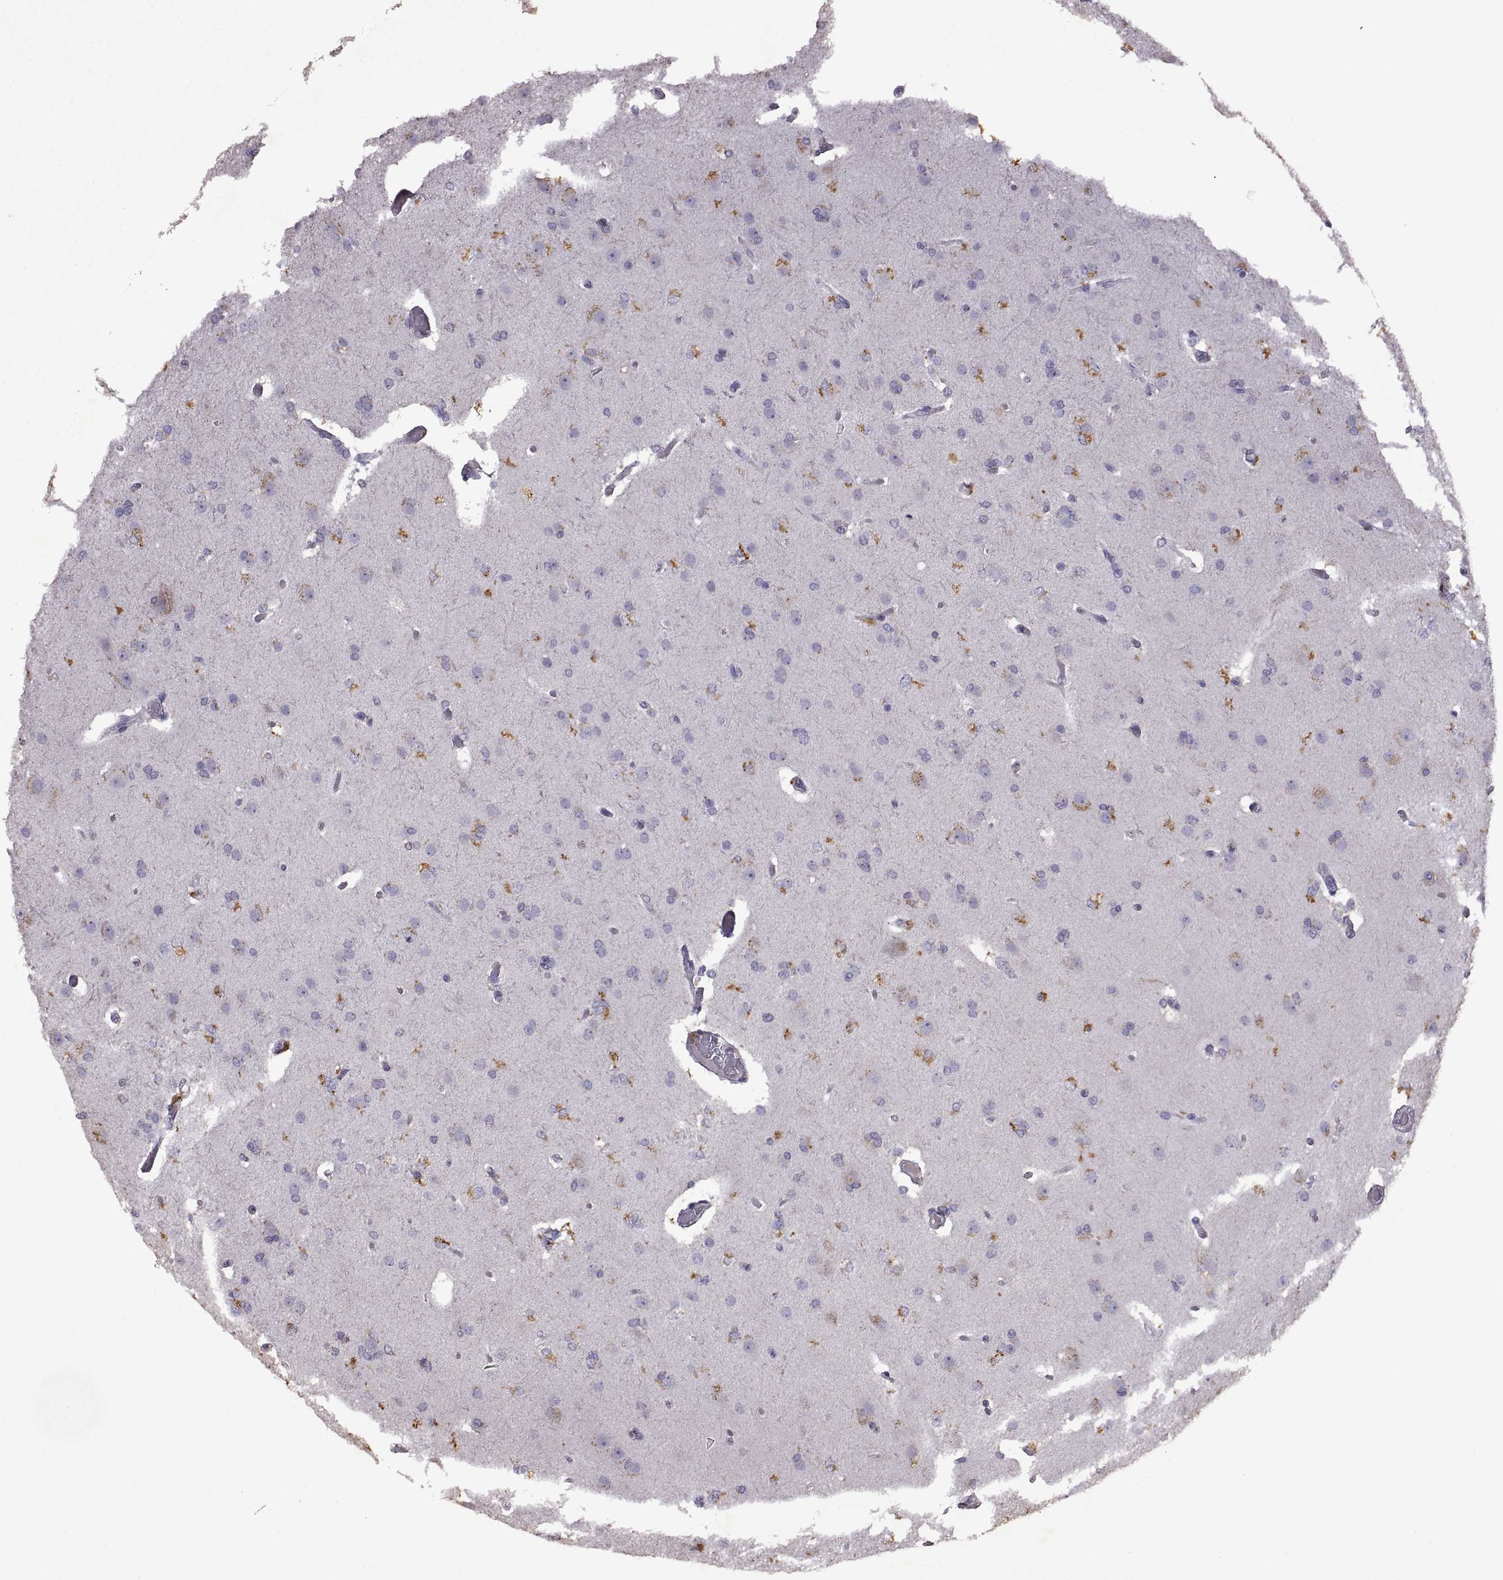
{"staining": {"intensity": "negative", "quantity": "none", "location": "none"}, "tissue": "glioma", "cell_type": "Tumor cells", "image_type": "cancer", "snomed": [{"axis": "morphology", "description": "Glioma, malignant, High grade"}, {"axis": "topography", "description": "Brain"}], "caption": "This histopathology image is of malignant high-grade glioma stained with immunohistochemistry (IHC) to label a protein in brown with the nuclei are counter-stained blue. There is no staining in tumor cells.", "gene": "DEFB136", "patient": {"sex": "male", "age": 68}}